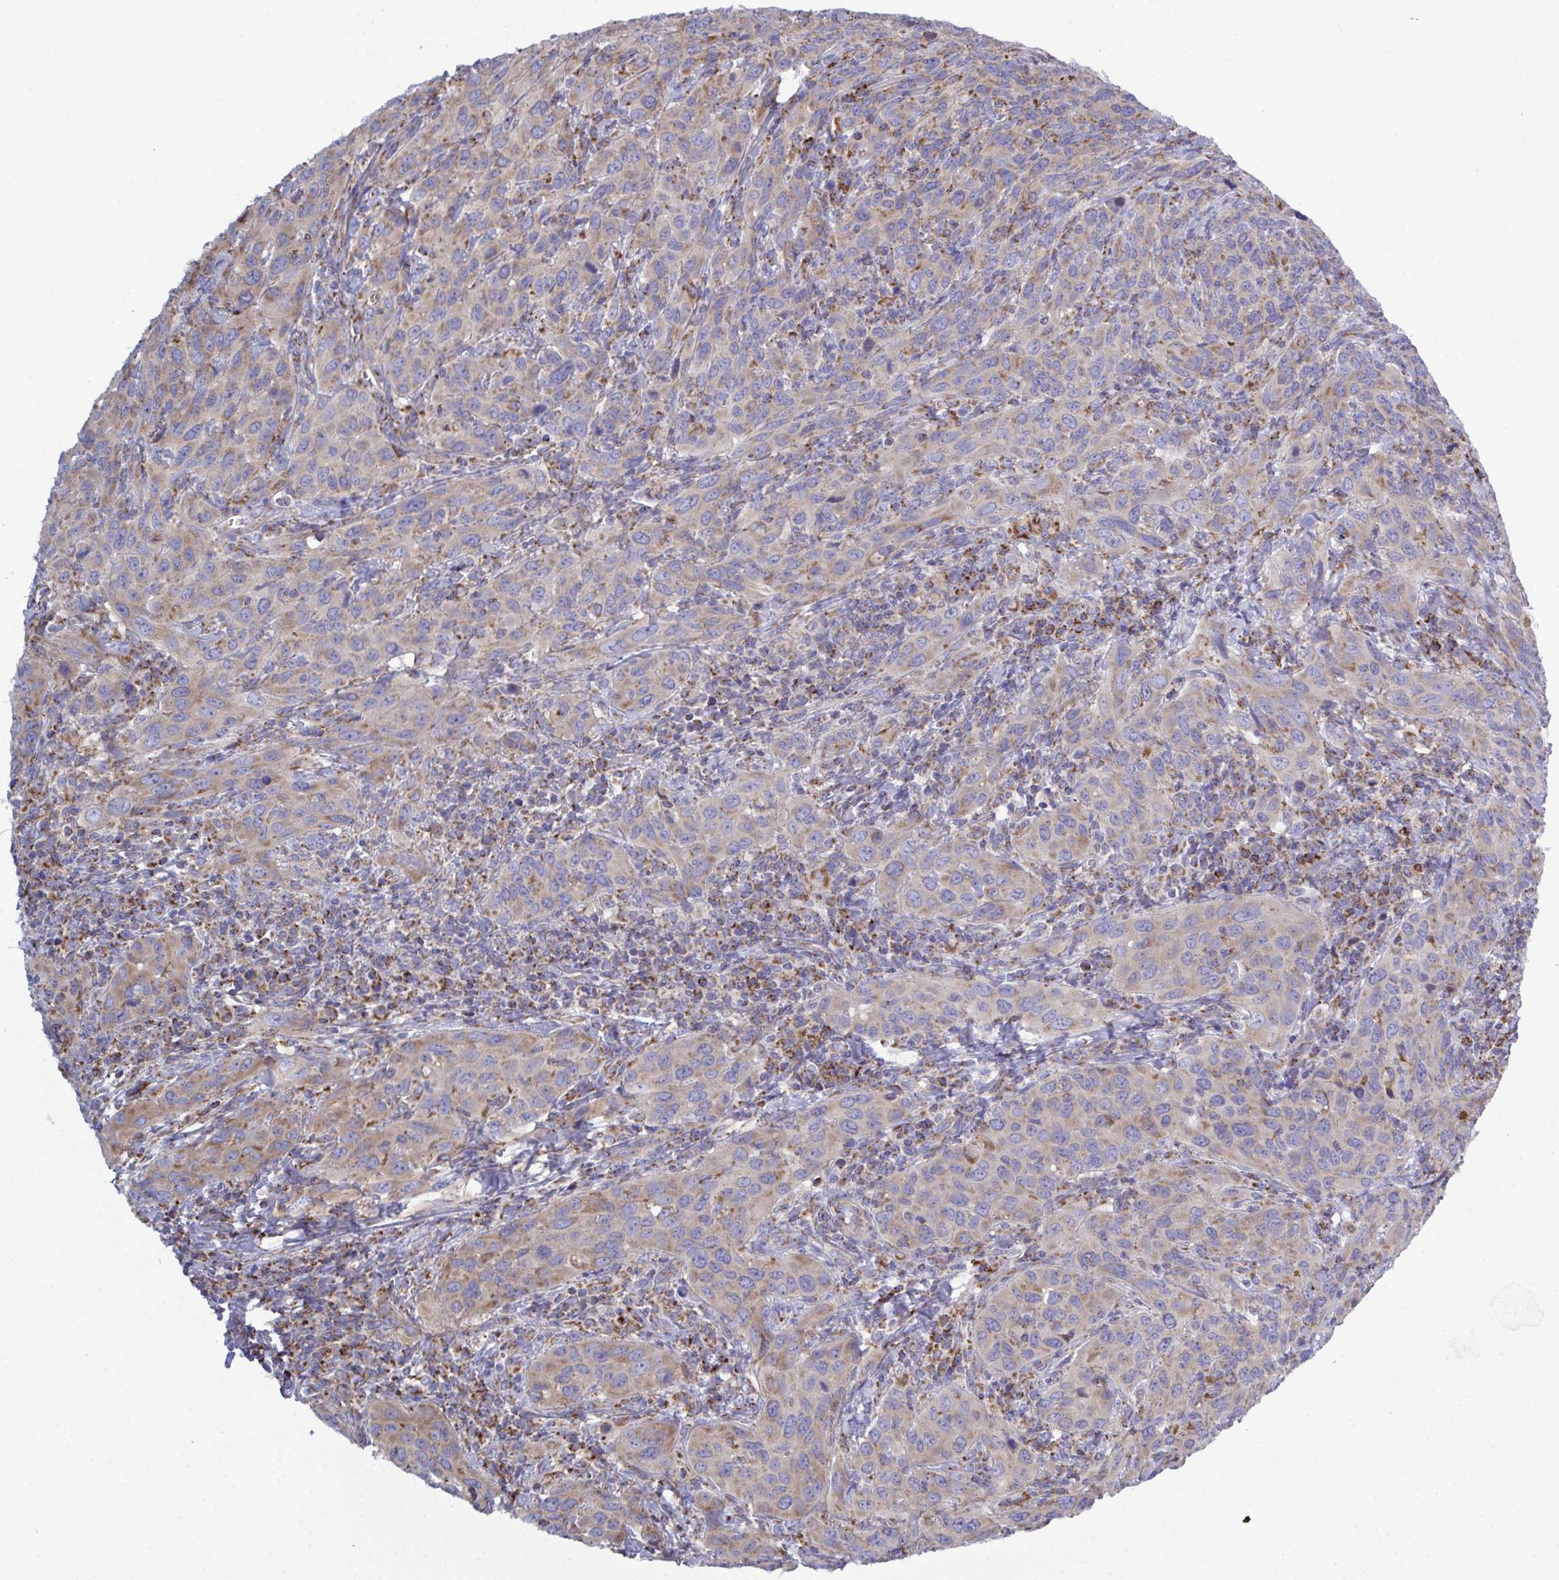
{"staining": {"intensity": "weak", "quantity": "25%-75%", "location": "cytoplasmic/membranous"}, "tissue": "cervical cancer", "cell_type": "Tumor cells", "image_type": "cancer", "snomed": [{"axis": "morphology", "description": "Normal tissue, NOS"}, {"axis": "morphology", "description": "Squamous cell carcinoma, NOS"}, {"axis": "topography", "description": "Cervix"}], "caption": "Immunohistochemical staining of human squamous cell carcinoma (cervical) reveals low levels of weak cytoplasmic/membranous positivity in approximately 25%-75% of tumor cells.", "gene": "CSDE1", "patient": {"sex": "female", "age": 51}}